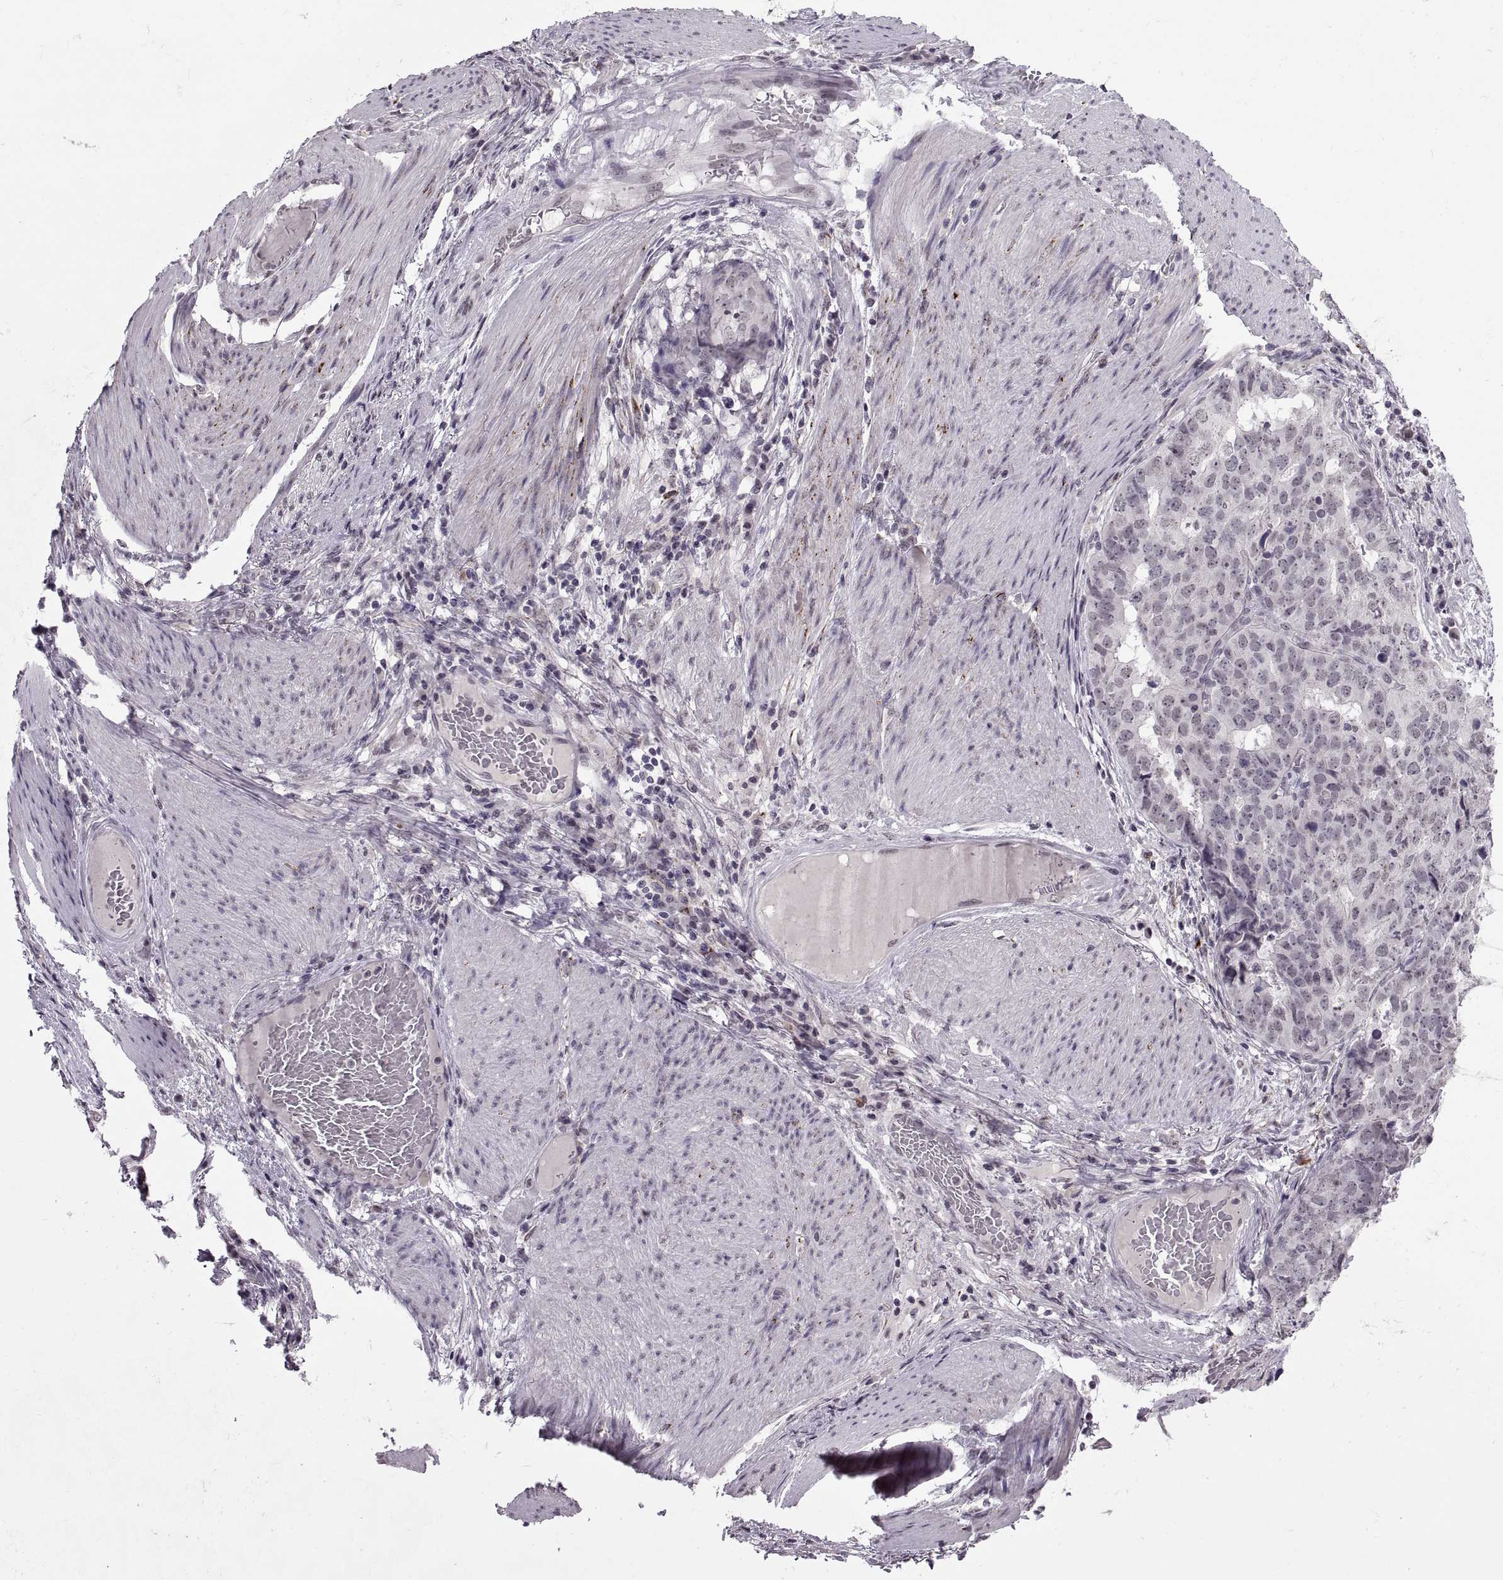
{"staining": {"intensity": "negative", "quantity": "none", "location": "none"}, "tissue": "stomach cancer", "cell_type": "Tumor cells", "image_type": "cancer", "snomed": [{"axis": "morphology", "description": "Adenocarcinoma, NOS"}, {"axis": "topography", "description": "Stomach"}], "caption": "Tumor cells are negative for protein expression in human stomach cancer (adenocarcinoma).", "gene": "OTP", "patient": {"sex": "male", "age": 69}}